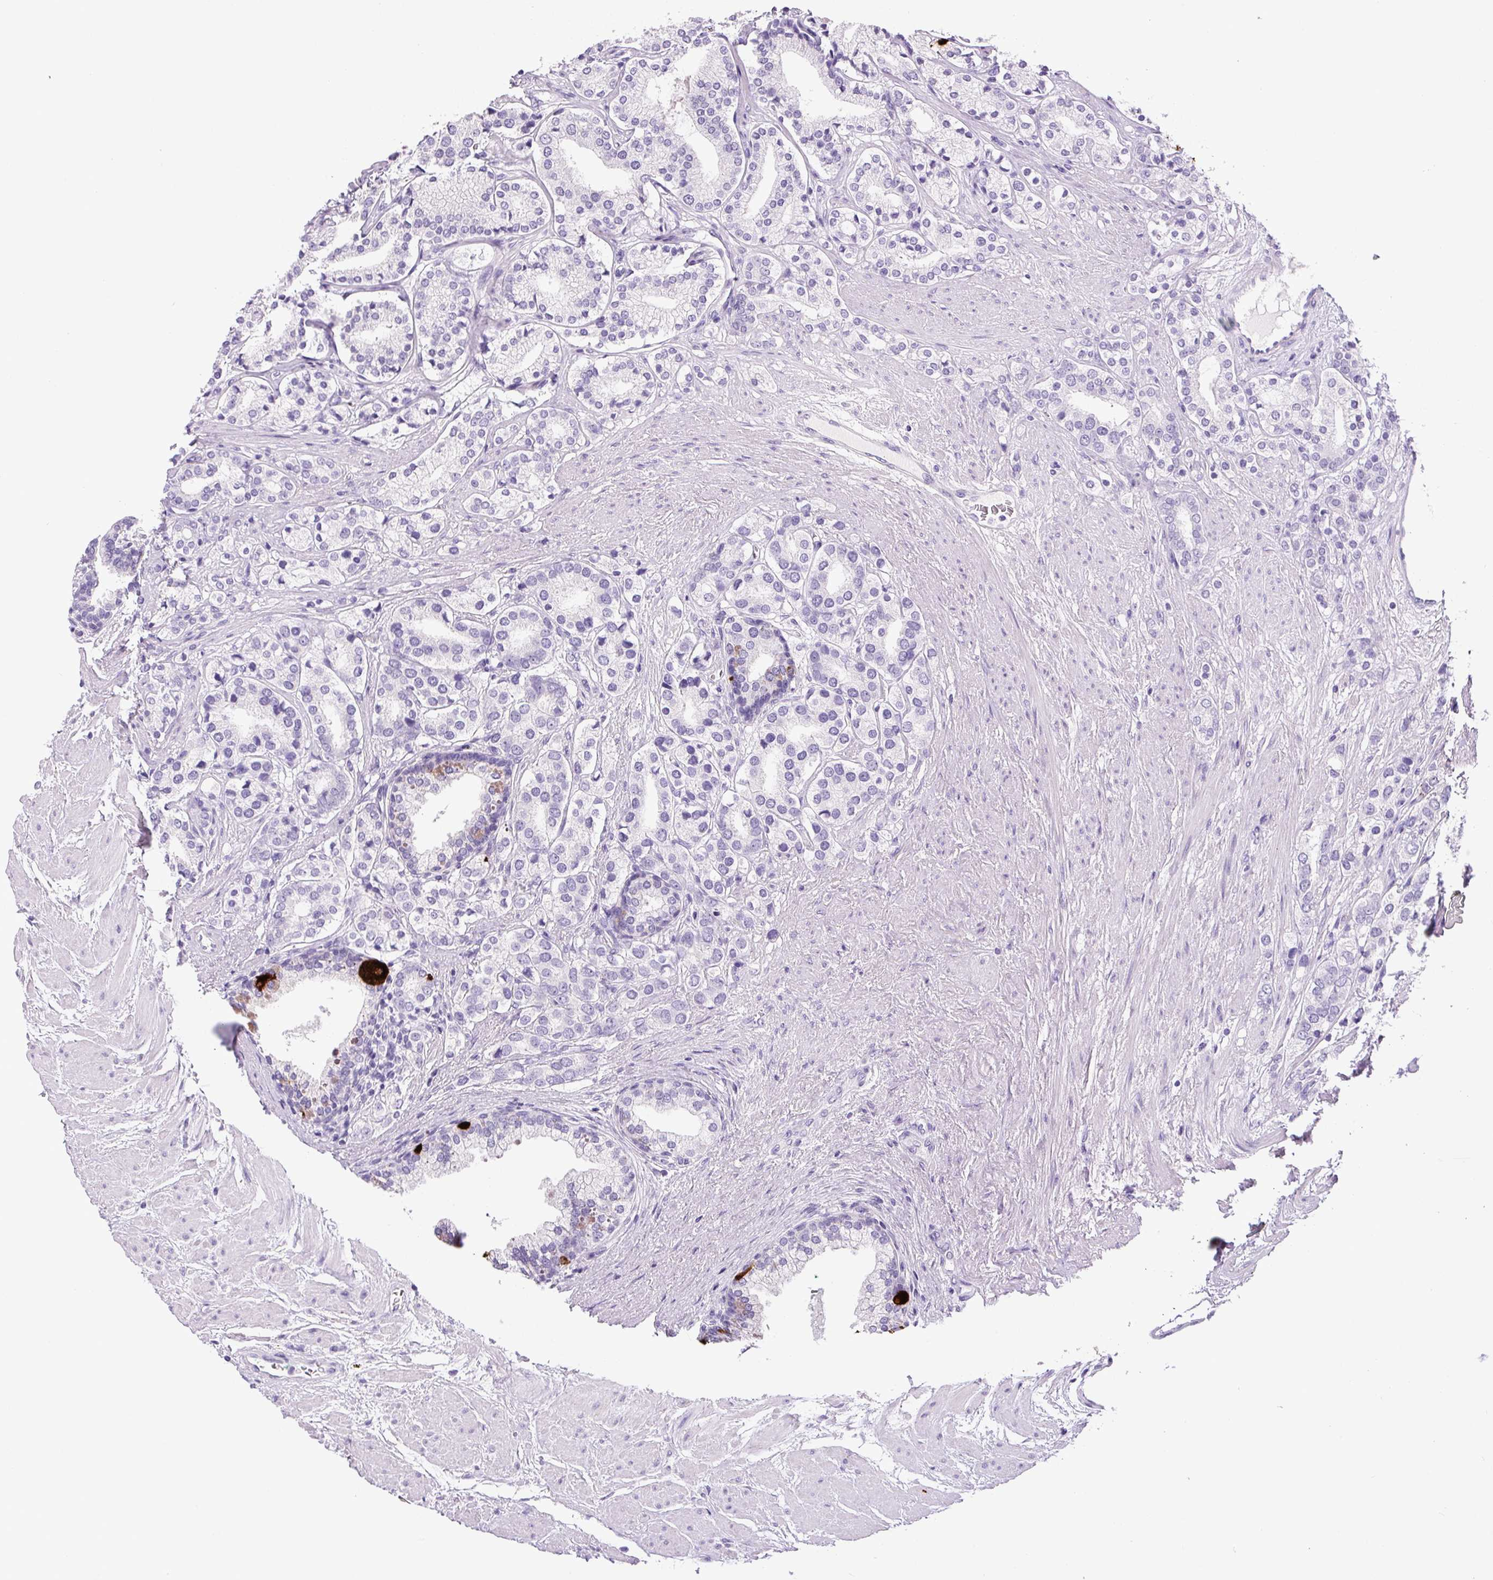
{"staining": {"intensity": "negative", "quantity": "none", "location": "none"}, "tissue": "prostate cancer", "cell_type": "Tumor cells", "image_type": "cancer", "snomed": [{"axis": "morphology", "description": "Adenocarcinoma, High grade"}, {"axis": "topography", "description": "Prostate"}], "caption": "Immunohistochemistry (IHC) photomicrograph of neoplastic tissue: prostate cancer stained with DAB (3,3'-diaminobenzidine) exhibits no significant protein positivity in tumor cells. The staining was performed using DAB to visualize the protein expression in brown, while the nuclei were stained in blue with hematoxylin (Magnification: 20x).", "gene": "CHGA", "patient": {"sex": "male", "age": 58}}